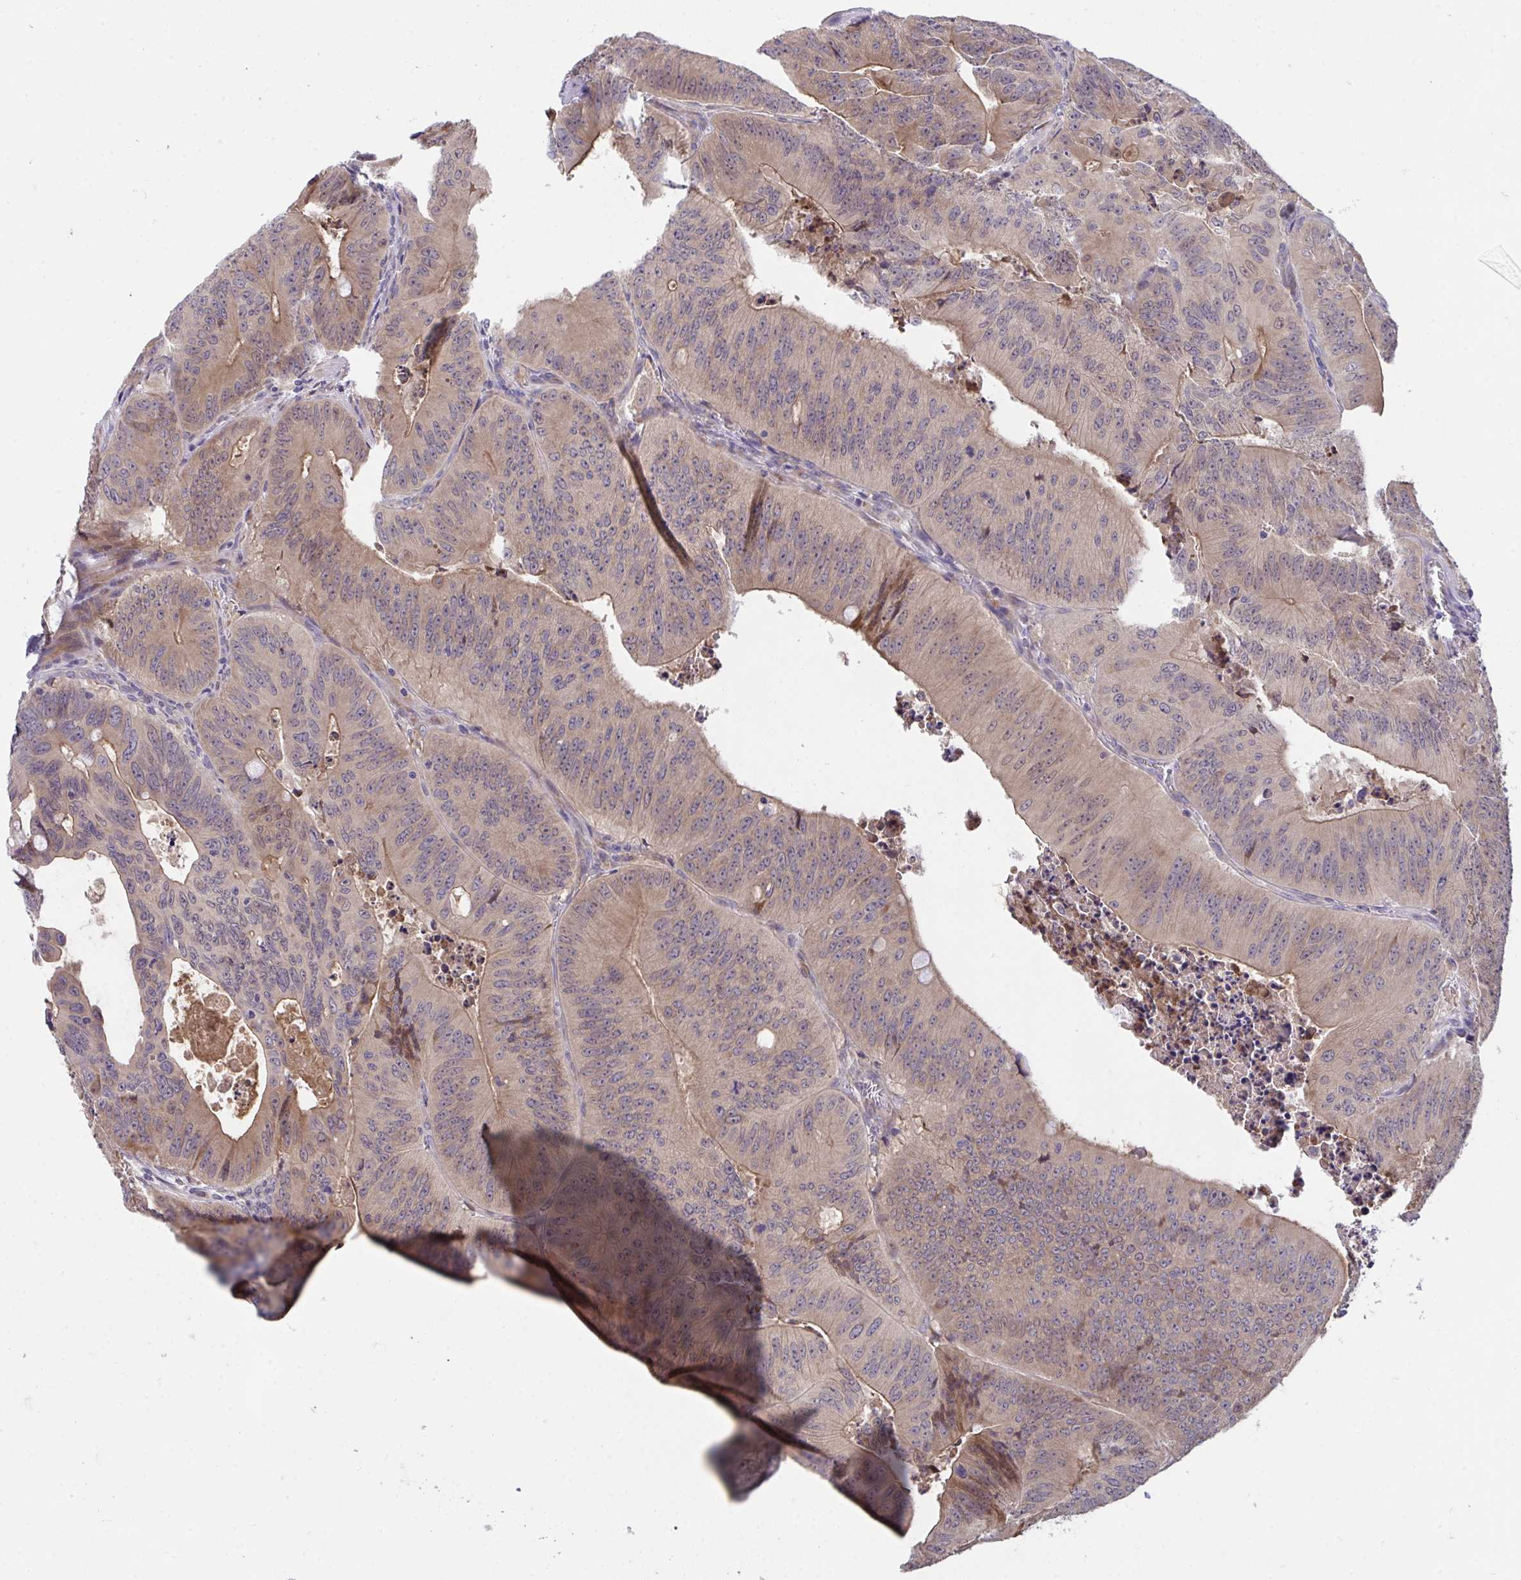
{"staining": {"intensity": "moderate", "quantity": ">75%", "location": "cytoplasmic/membranous"}, "tissue": "colorectal cancer", "cell_type": "Tumor cells", "image_type": "cancer", "snomed": [{"axis": "morphology", "description": "Adenocarcinoma, NOS"}, {"axis": "topography", "description": "Colon"}], "caption": "Brown immunohistochemical staining in human colorectal adenocarcinoma exhibits moderate cytoplasmic/membranous expression in about >75% of tumor cells.", "gene": "SUSD4", "patient": {"sex": "male", "age": 62}}